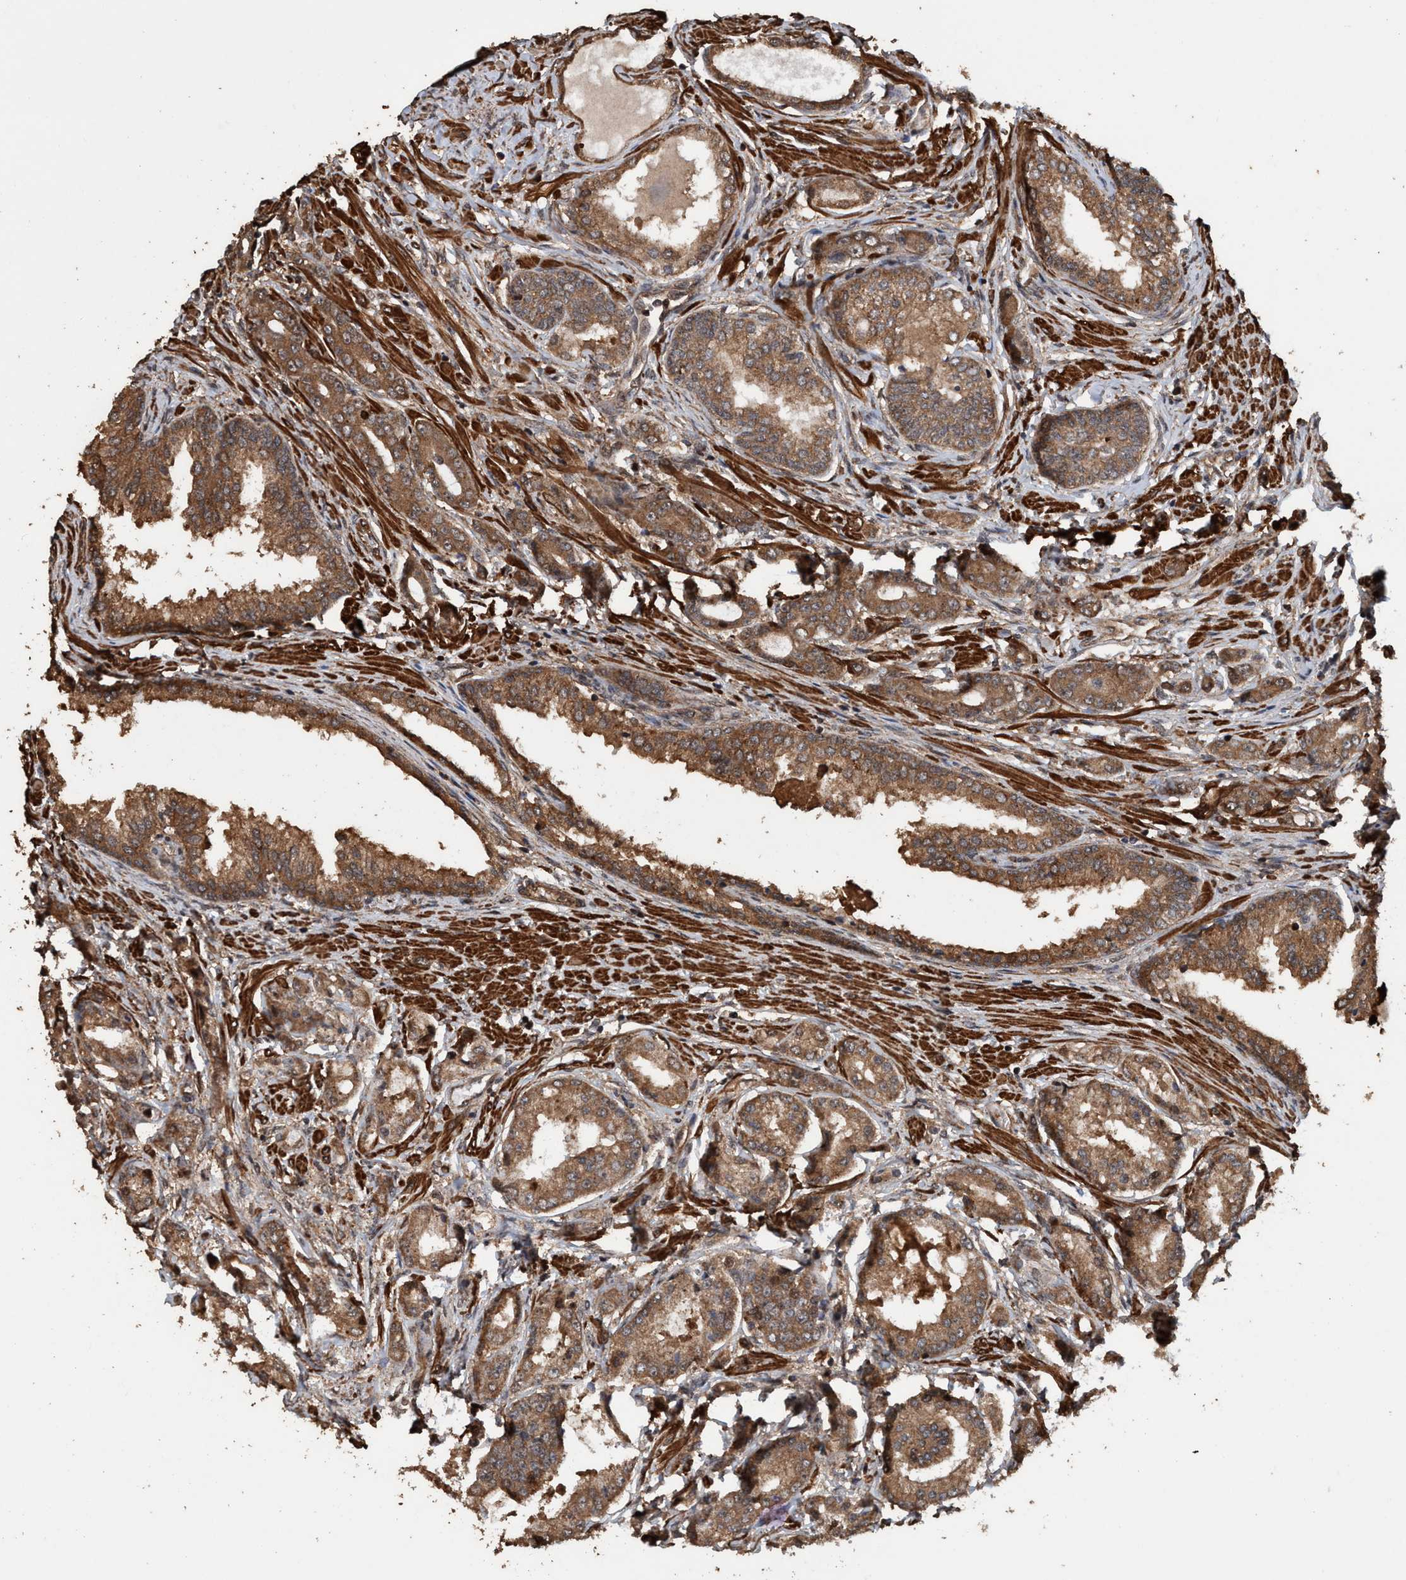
{"staining": {"intensity": "moderate", "quantity": ">75%", "location": "cytoplasmic/membranous"}, "tissue": "prostate cancer", "cell_type": "Tumor cells", "image_type": "cancer", "snomed": [{"axis": "morphology", "description": "Adenocarcinoma, High grade"}, {"axis": "topography", "description": "Prostate"}], "caption": "Human prostate cancer stained for a protein (brown) shows moderate cytoplasmic/membranous positive positivity in about >75% of tumor cells.", "gene": "TRPC7", "patient": {"sex": "male", "age": 59}}